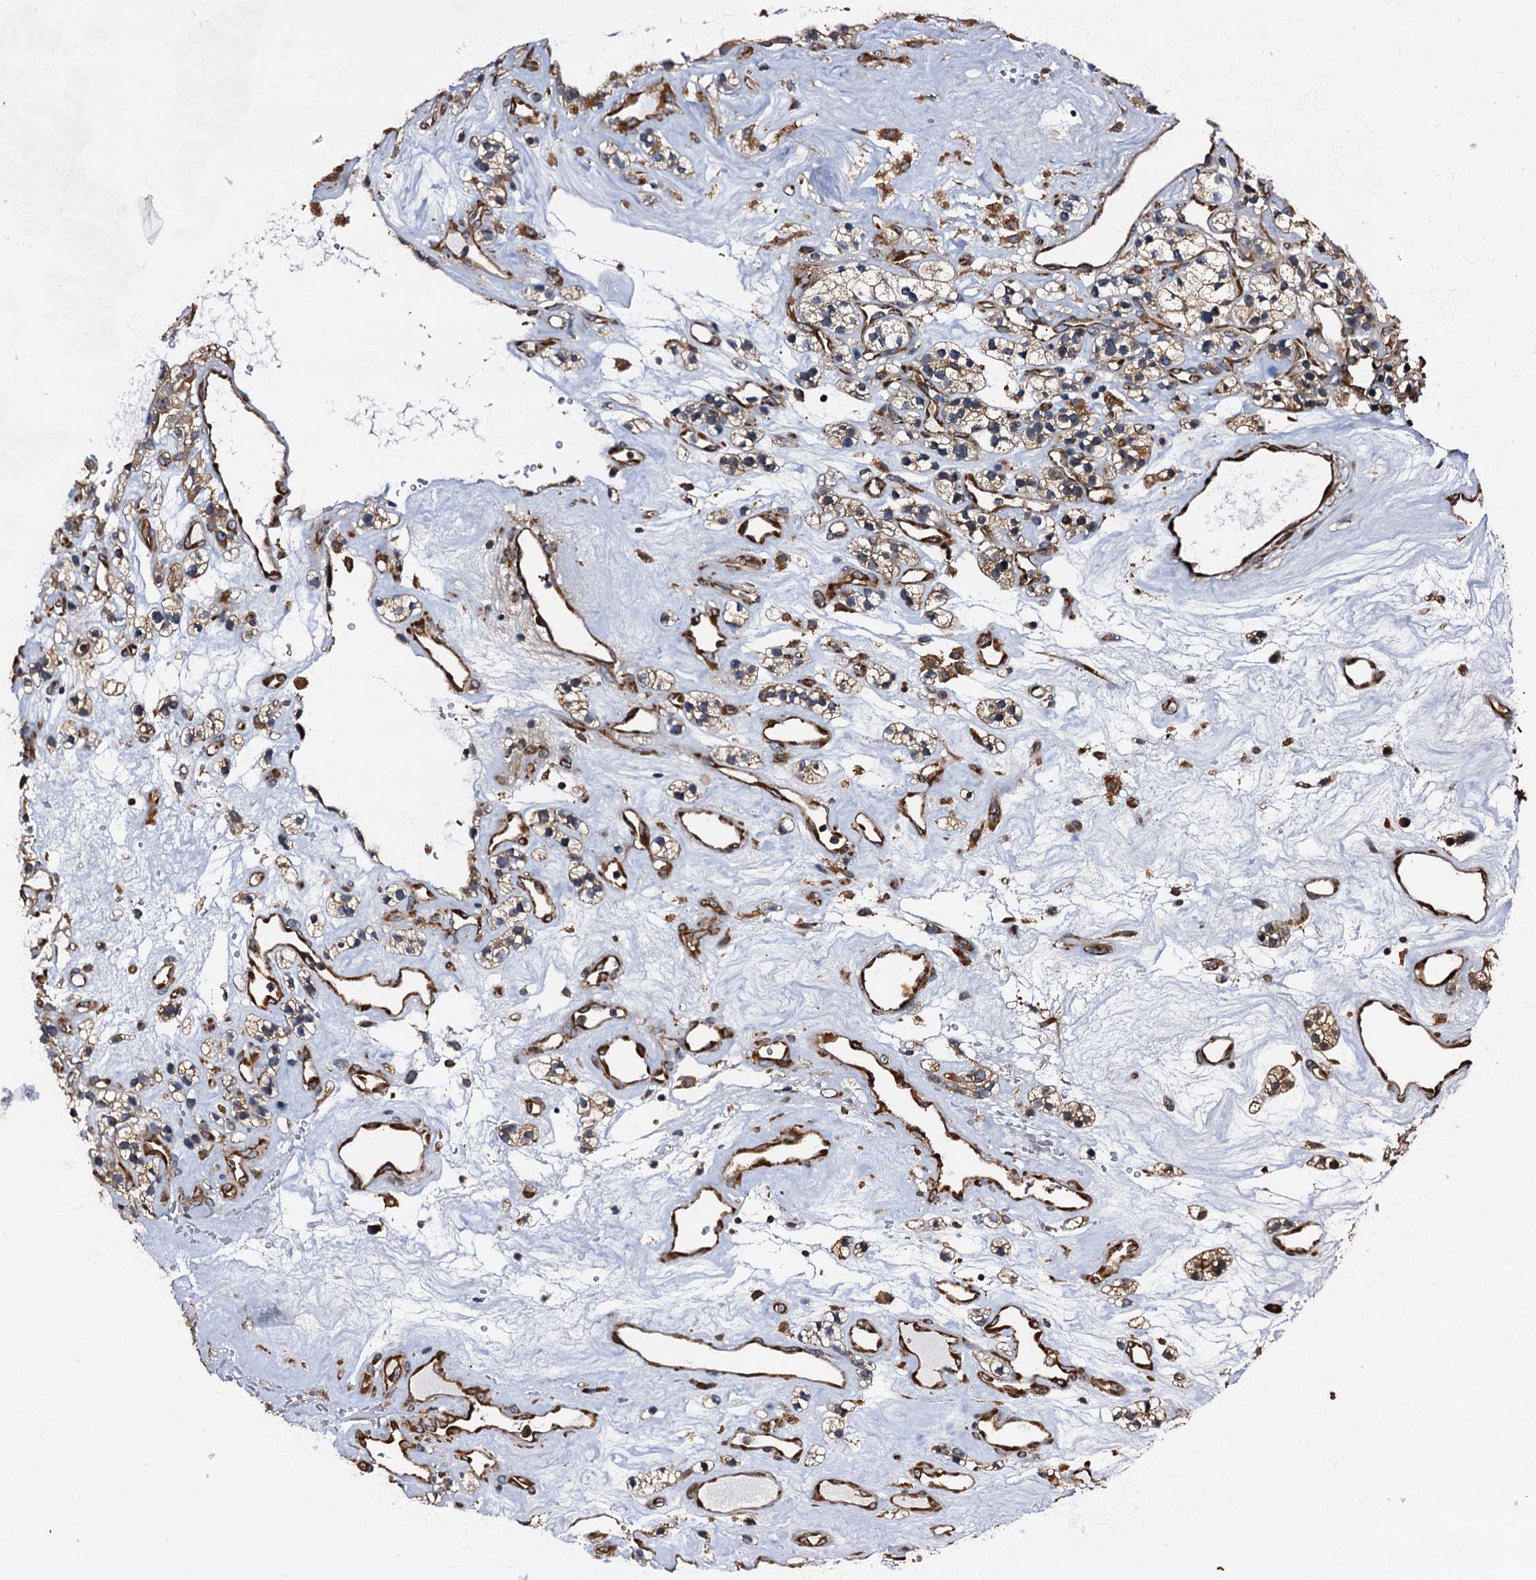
{"staining": {"intensity": "moderate", "quantity": "<25%", "location": "cytoplasmic/membranous"}, "tissue": "renal cancer", "cell_type": "Tumor cells", "image_type": "cancer", "snomed": [{"axis": "morphology", "description": "Adenocarcinoma, NOS"}, {"axis": "topography", "description": "Kidney"}], "caption": "Moderate cytoplasmic/membranous expression for a protein is identified in about <25% of tumor cells of renal cancer (adenocarcinoma) using IHC.", "gene": "ATP2C1", "patient": {"sex": "female", "age": 57}}